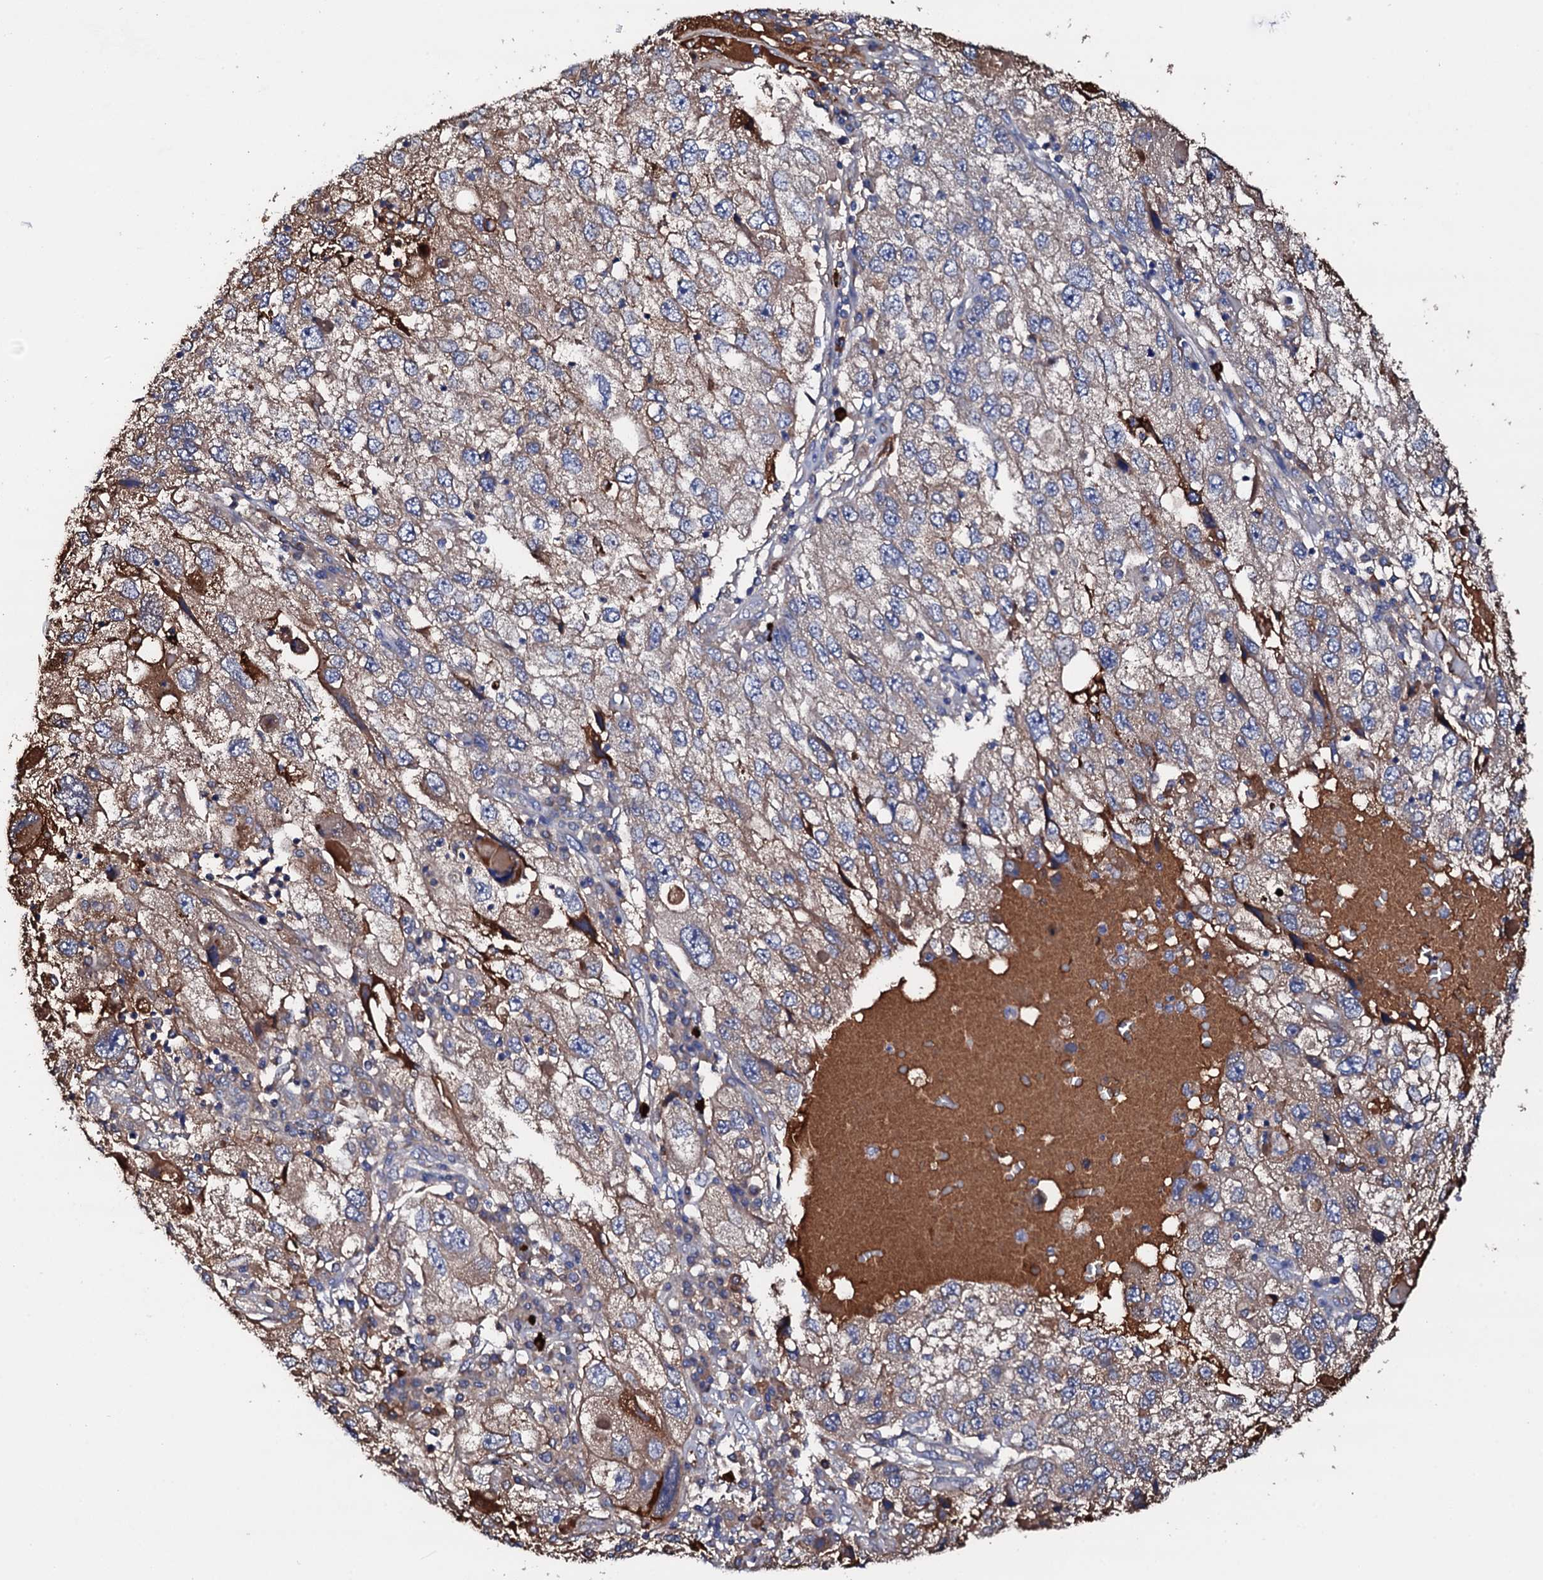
{"staining": {"intensity": "weak", "quantity": "25%-75%", "location": "cytoplasmic/membranous"}, "tissue": "endometrial cancer", "cell_type": "Tumor cells", "image_type": "cancer", "snomed": [{"axis": "morphology", "description": "Adenocarcinoma, NOS"}, {"axis": "topography", "description": "Endometrium"}], "caption": "This photomicrograph demonstrates IHC staining of adenocarcinoma (endometrial), with low weak cytoplasmic/membranous positivity in approximately 25%-75% of tumor cells.", "gene": "TCAF2", "patient": {"sex": "female", "age": 49}}